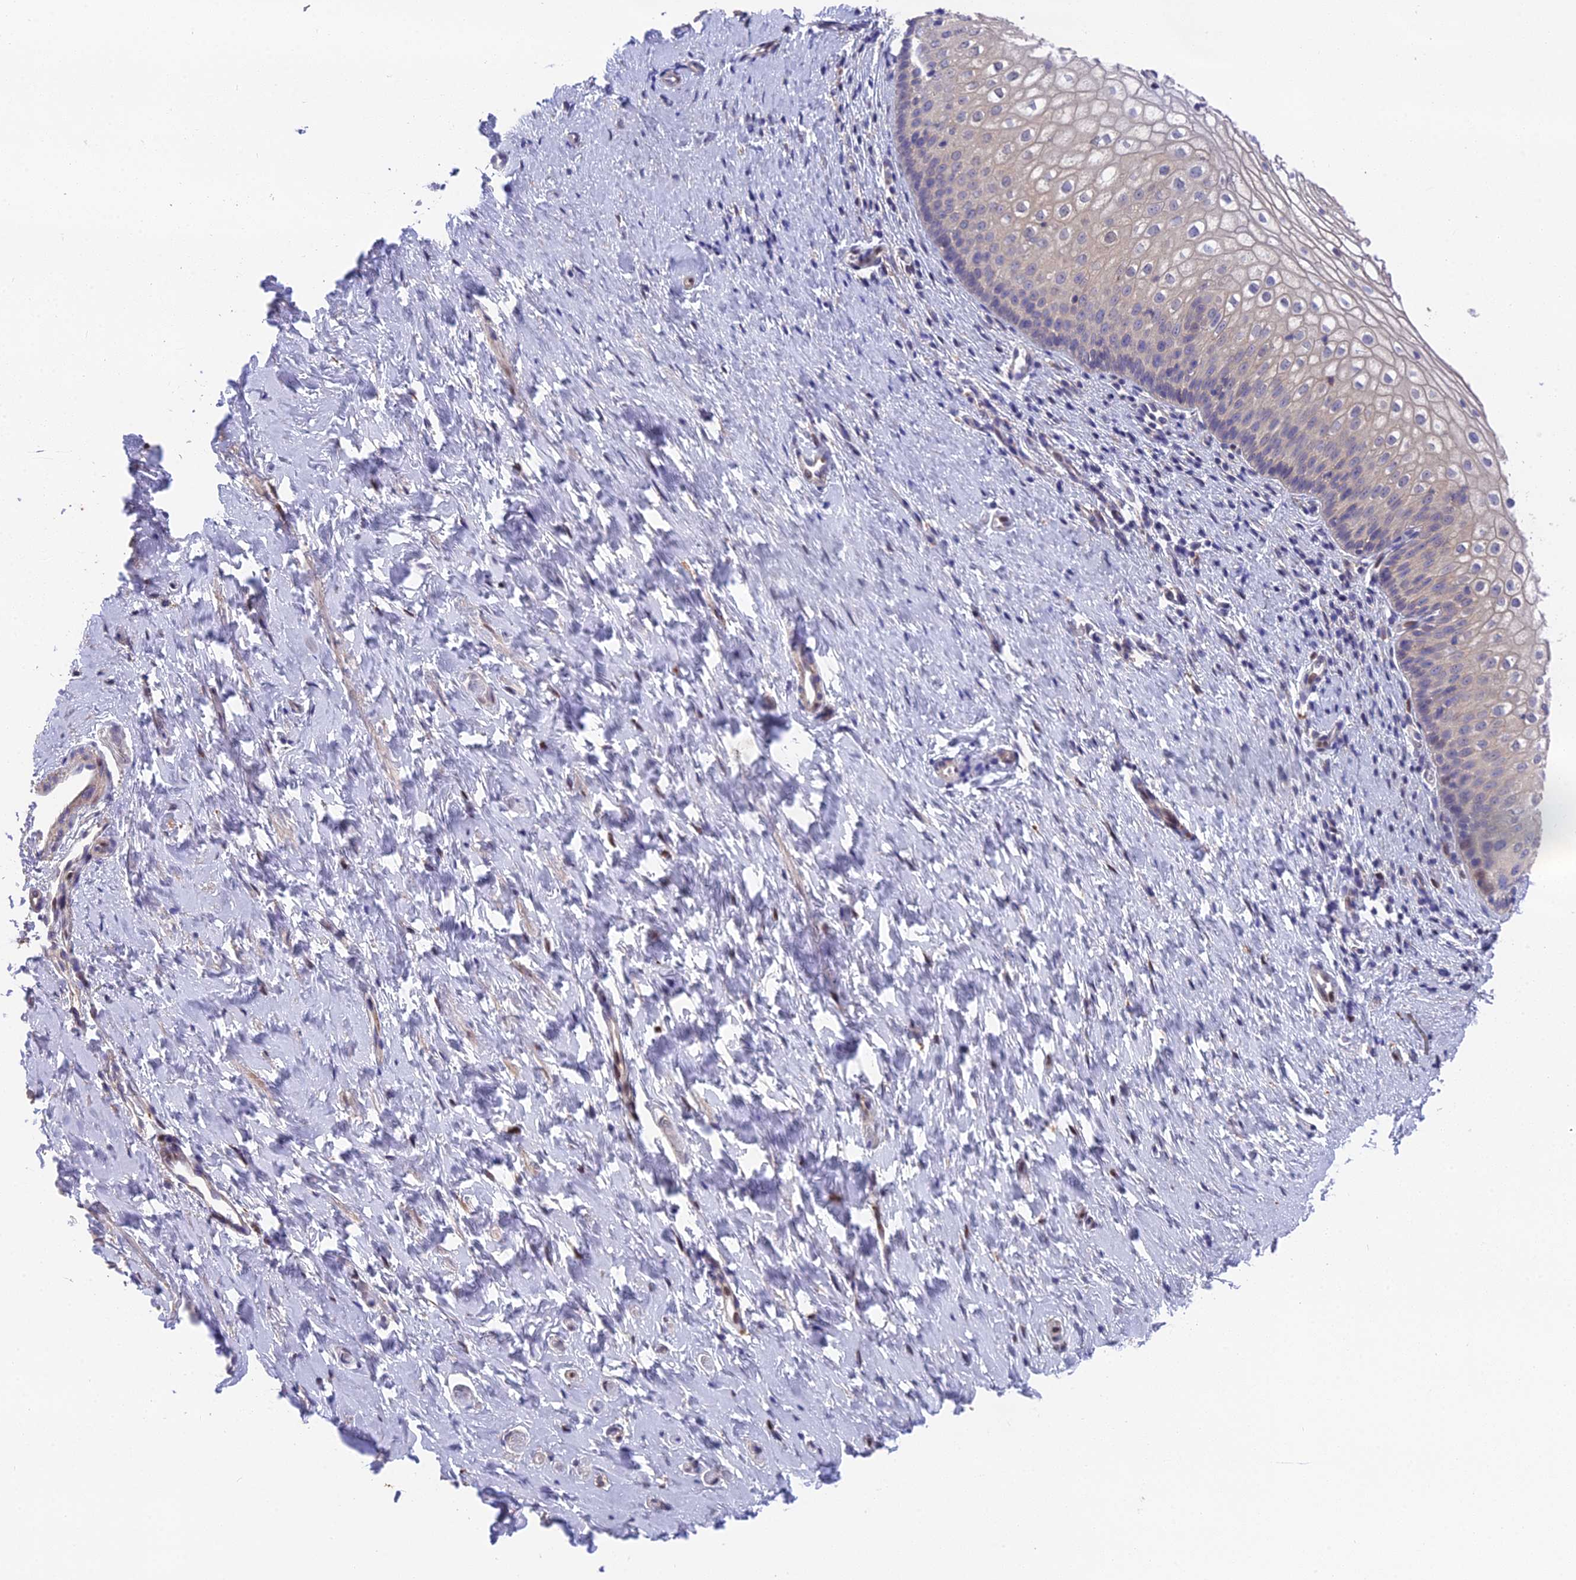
{"staining": {"intensity": "negative", "quantity": "none", "location": "none"}, "tissue": "vagina", "cell_type": "Squamous epithelial cells", "image_type": "normal", "snomed": [{"axis": "morphology", "description": "Normal tissue, NOS"}, {"axis": "topography", "description": "Vagina"}], "caption": "IHC of normal human vagina shows no expression in squamous epithelial cells.", "gene": "PUS10", "patient": {"sex": "female", "age": 60}}